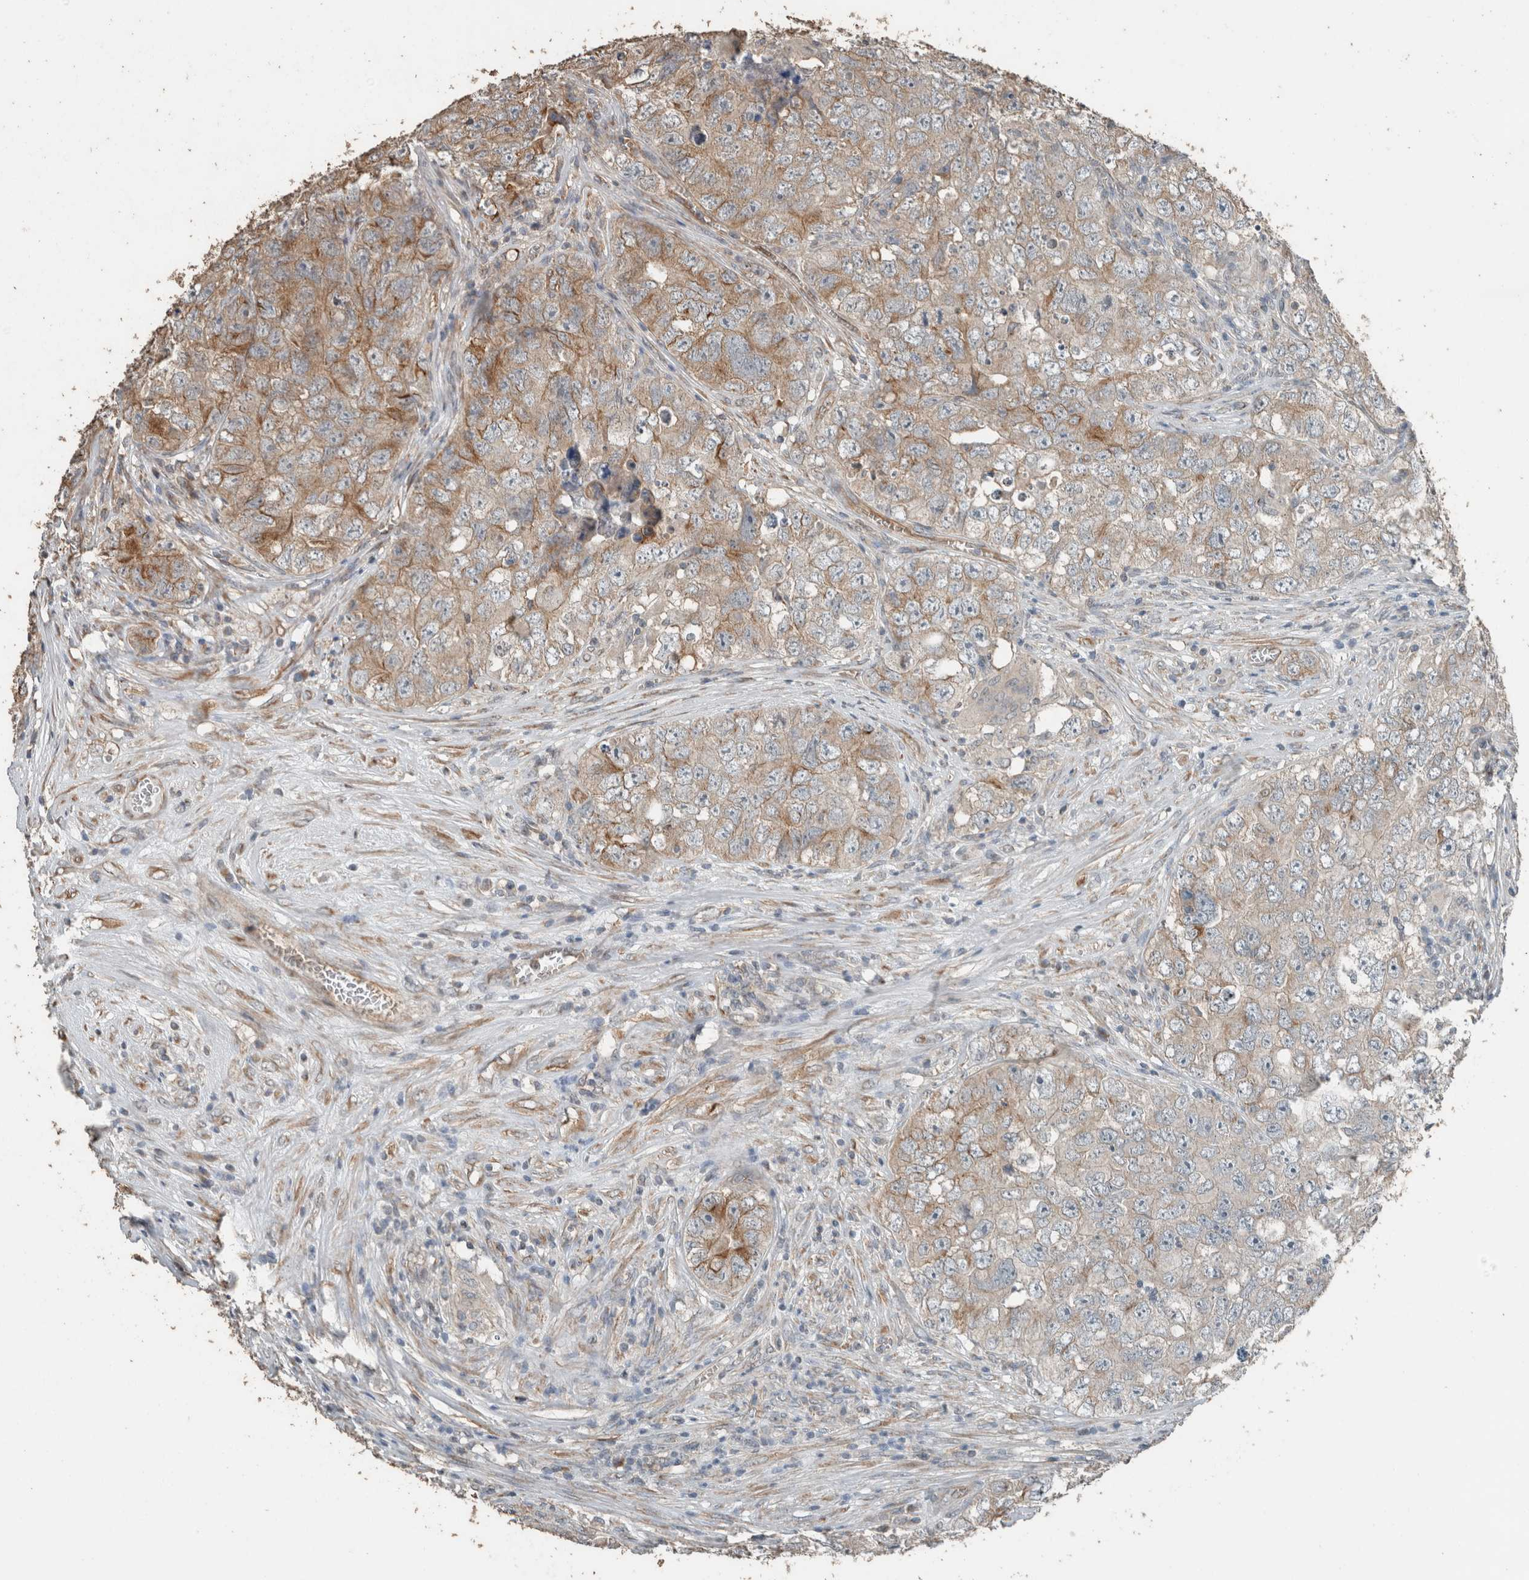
{"staining": {"intensity": "moderate", "quantity": ">75%", "location": "cytoplasmic/membranous"}, "tissue": "testis cancer", "cell_type": "Tumor cells", "image_type": "cancer", "snomed": [{"axis": "morphology", "description": "Seminoma, NOS"}, {"axis": "morphology", "description": "Carcinoma, Embryonal, NOS"}, {"axis": "topography", "description": "Testis"}], "caption": "A photomicrograph showing moderate cytoplasmic/membranous positivity in about >75% of tumor cells in testis cancer, as visualized by brown immunohistochemical staining.", "gene": "ACVR2B", "patient": {"sex": "male", "age": 43}}